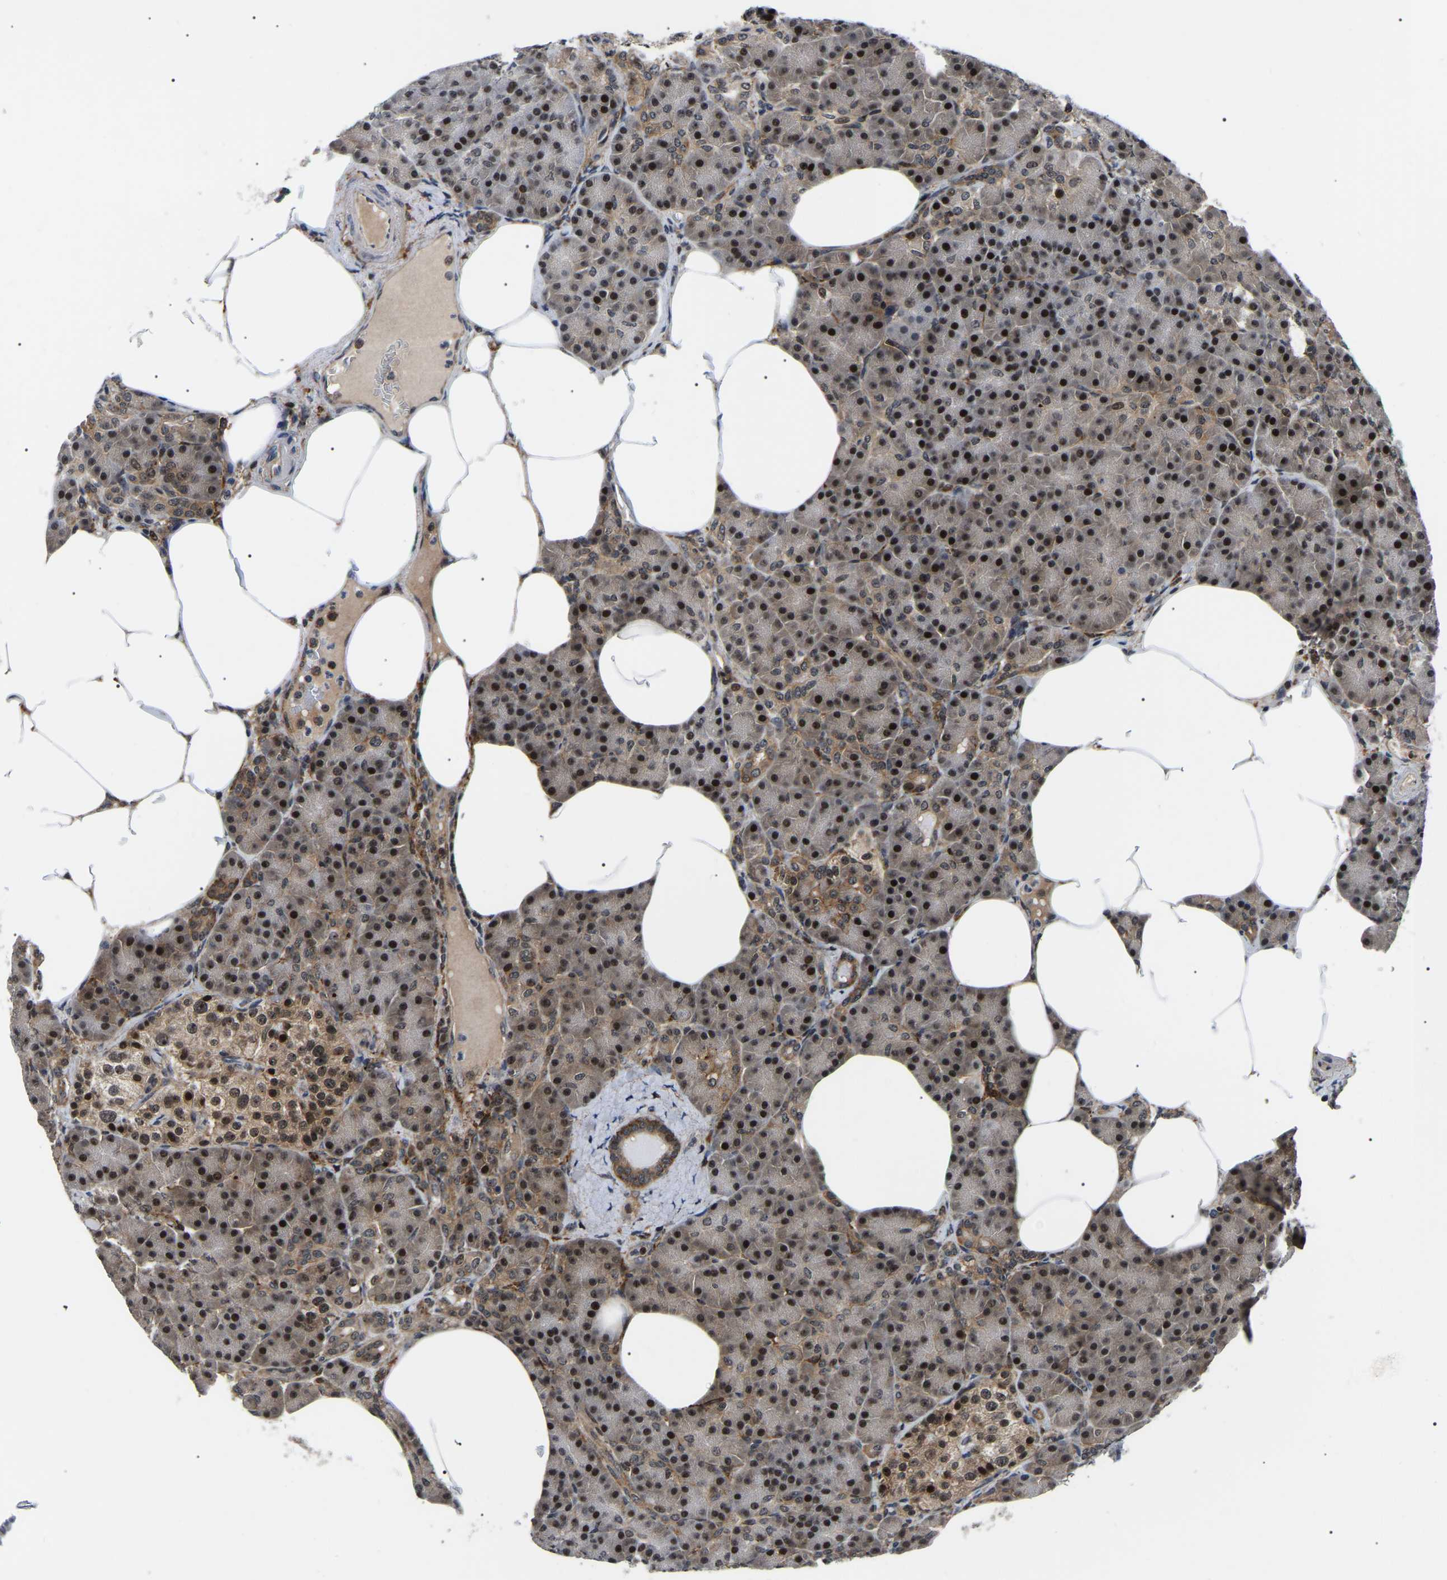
{"staining": {"intensity": "strong", "quantity": ">75%", "location": "cytoplasmic/membranous,nuclear"}, "tissue": "pancreas", "cell_type": "Exocrine glandular cells", "image_type": "normal", "snomed": [{"axis": "morphology", "description": "Normal tissue, NOS"}, {"axis": "topography", "description": "Pancreas"}], "caption": "Immunohistochemical staining of normal human pancreas displays high levels of strong cytoplasmic/membranous,nuclear staining in about >75% of exocrine glandular cells. (brown staining indicates protein expression, while blue staining denotes nuclei).", "gene": "RRP1B", "patient": {"sex": "female", "age": 70}}